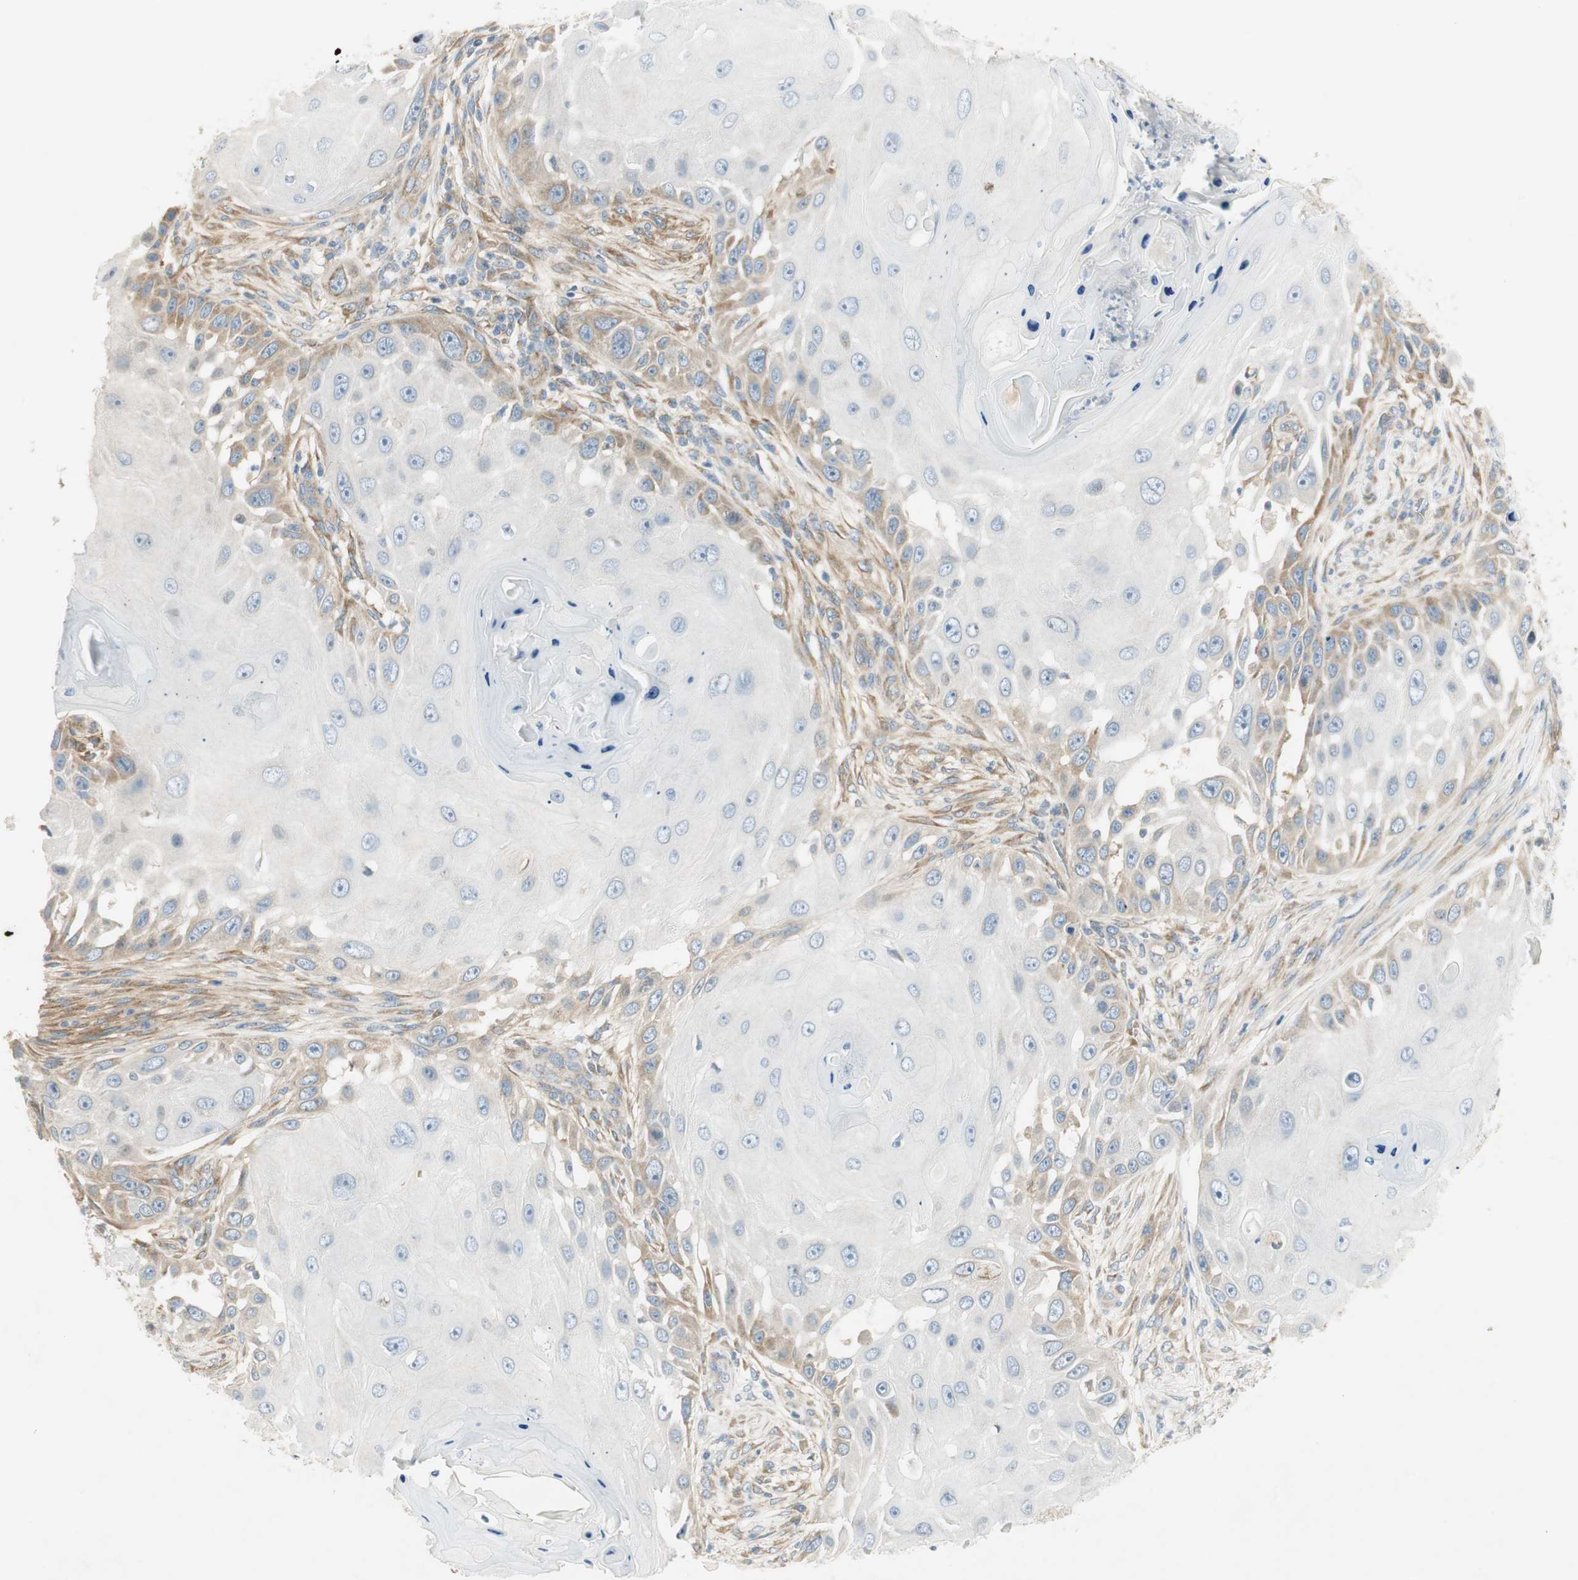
{"staining": {"intensity": "moderate", "quantity": "<25%", "location": "cytoplasmic/membranous"}, "tissue": "skin cancer", "cell_type": "Tumor cells", "image_type": "cancer", "snomed": [{"axis": "morphology", "description": "Squamous cell carcinoma, NOS"}, {"axis": "topography", "description": "Skin"}], "caption": "A low amount of moderate cytoplasmic/membranous staining is appreciated in approximately <25% of tumor cells in skin squamous cell carcinoma tissue.", "gene": "STON1-GTF2A1L", "patient": {"sex": "female", "age": 44}}